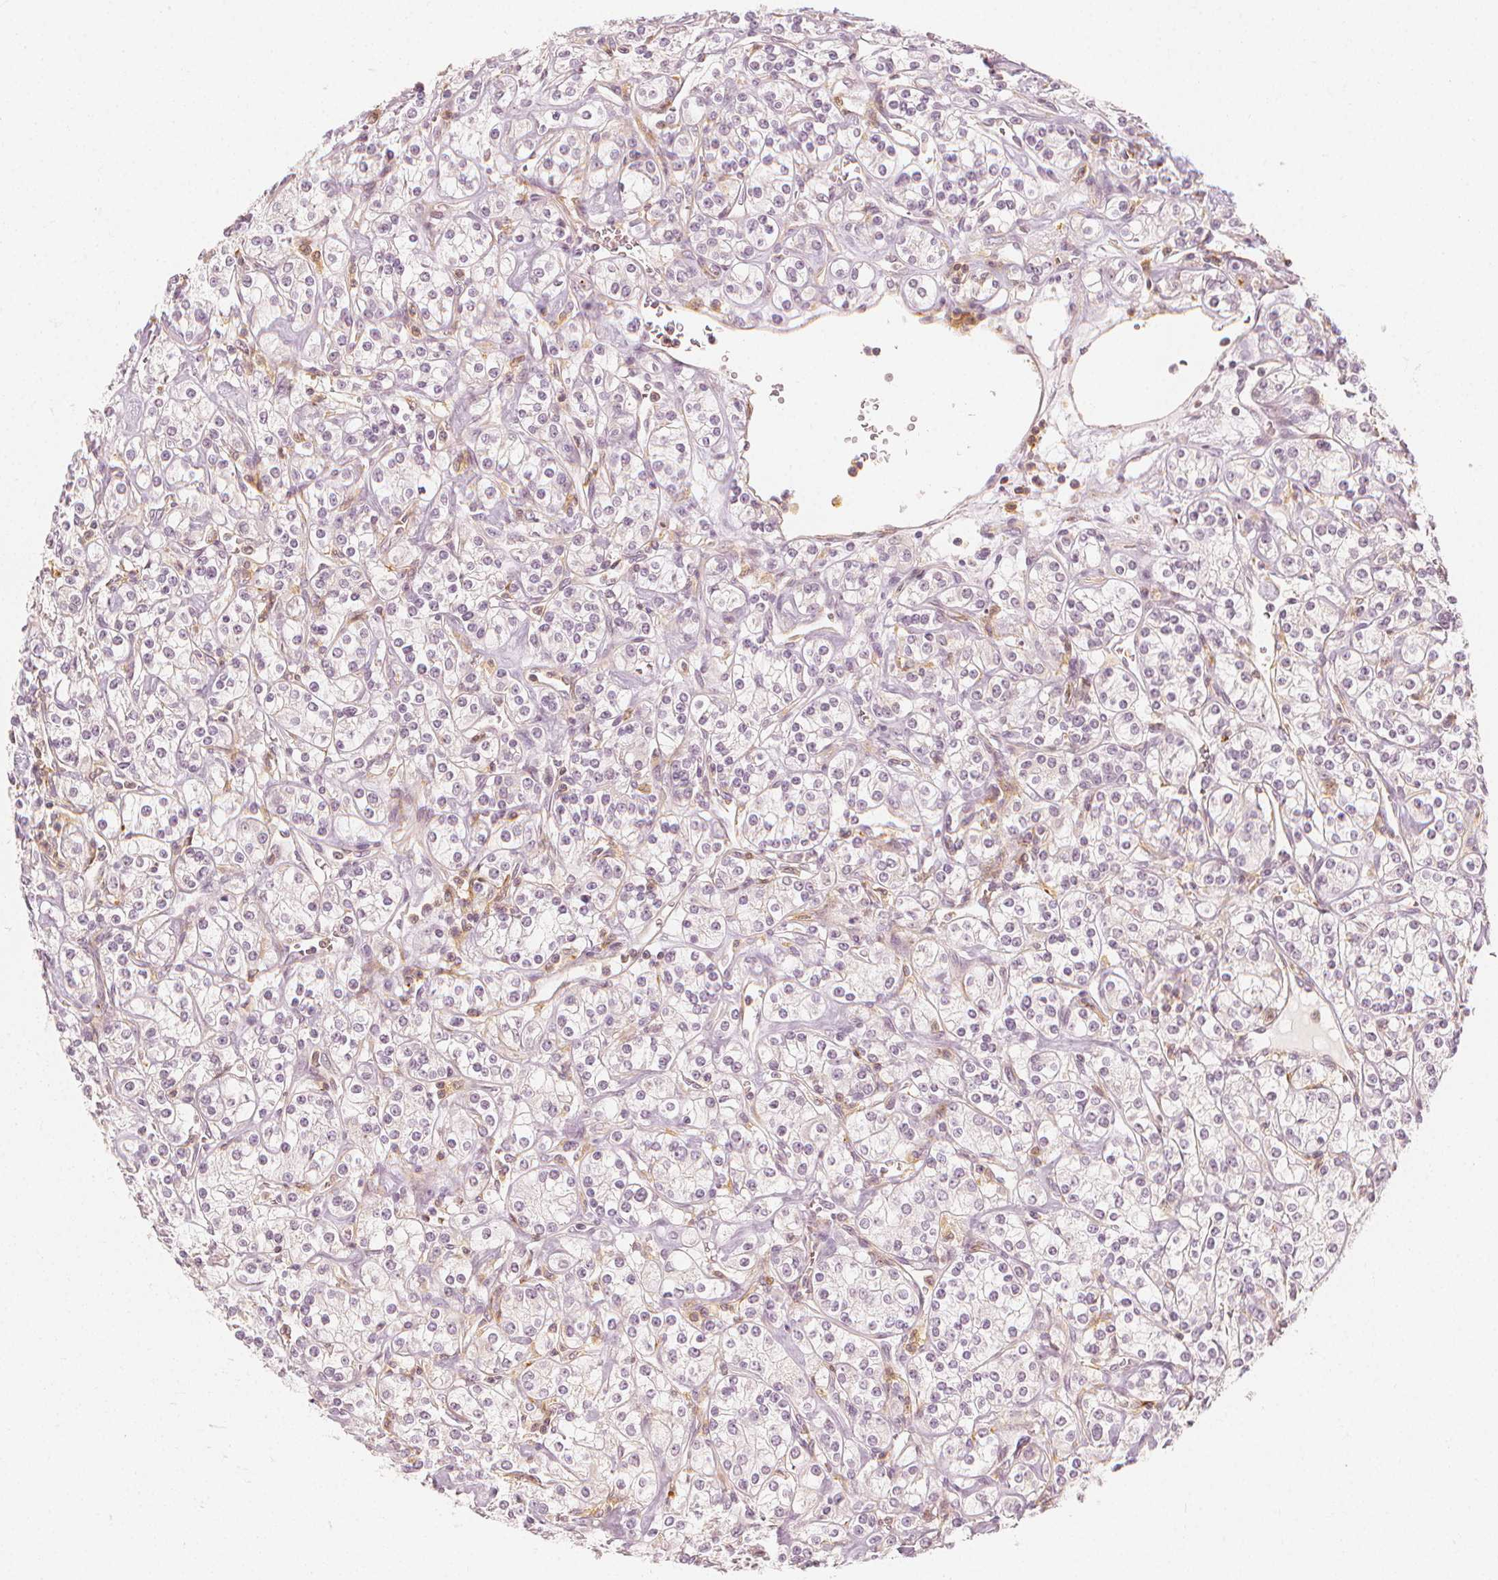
{"staining": {"intensity": "negative", "quantity": "none", "location": "none"}, "tissue": "renal cancer", "cell_type": "Tumor cells", "image_type": "cancer", "snomed": [{"axis": "morphology", "description": "Adenocarcinoma, NOS"}, {"axis": "topography", "description": "Kidney"}], "caption": "The photomicrograph demonstrates no significant expression in tumor cells of adenocarcinoma (renal).", "gene": "ARHGAP26", "patient": {"sex": "male", "age": 77}}